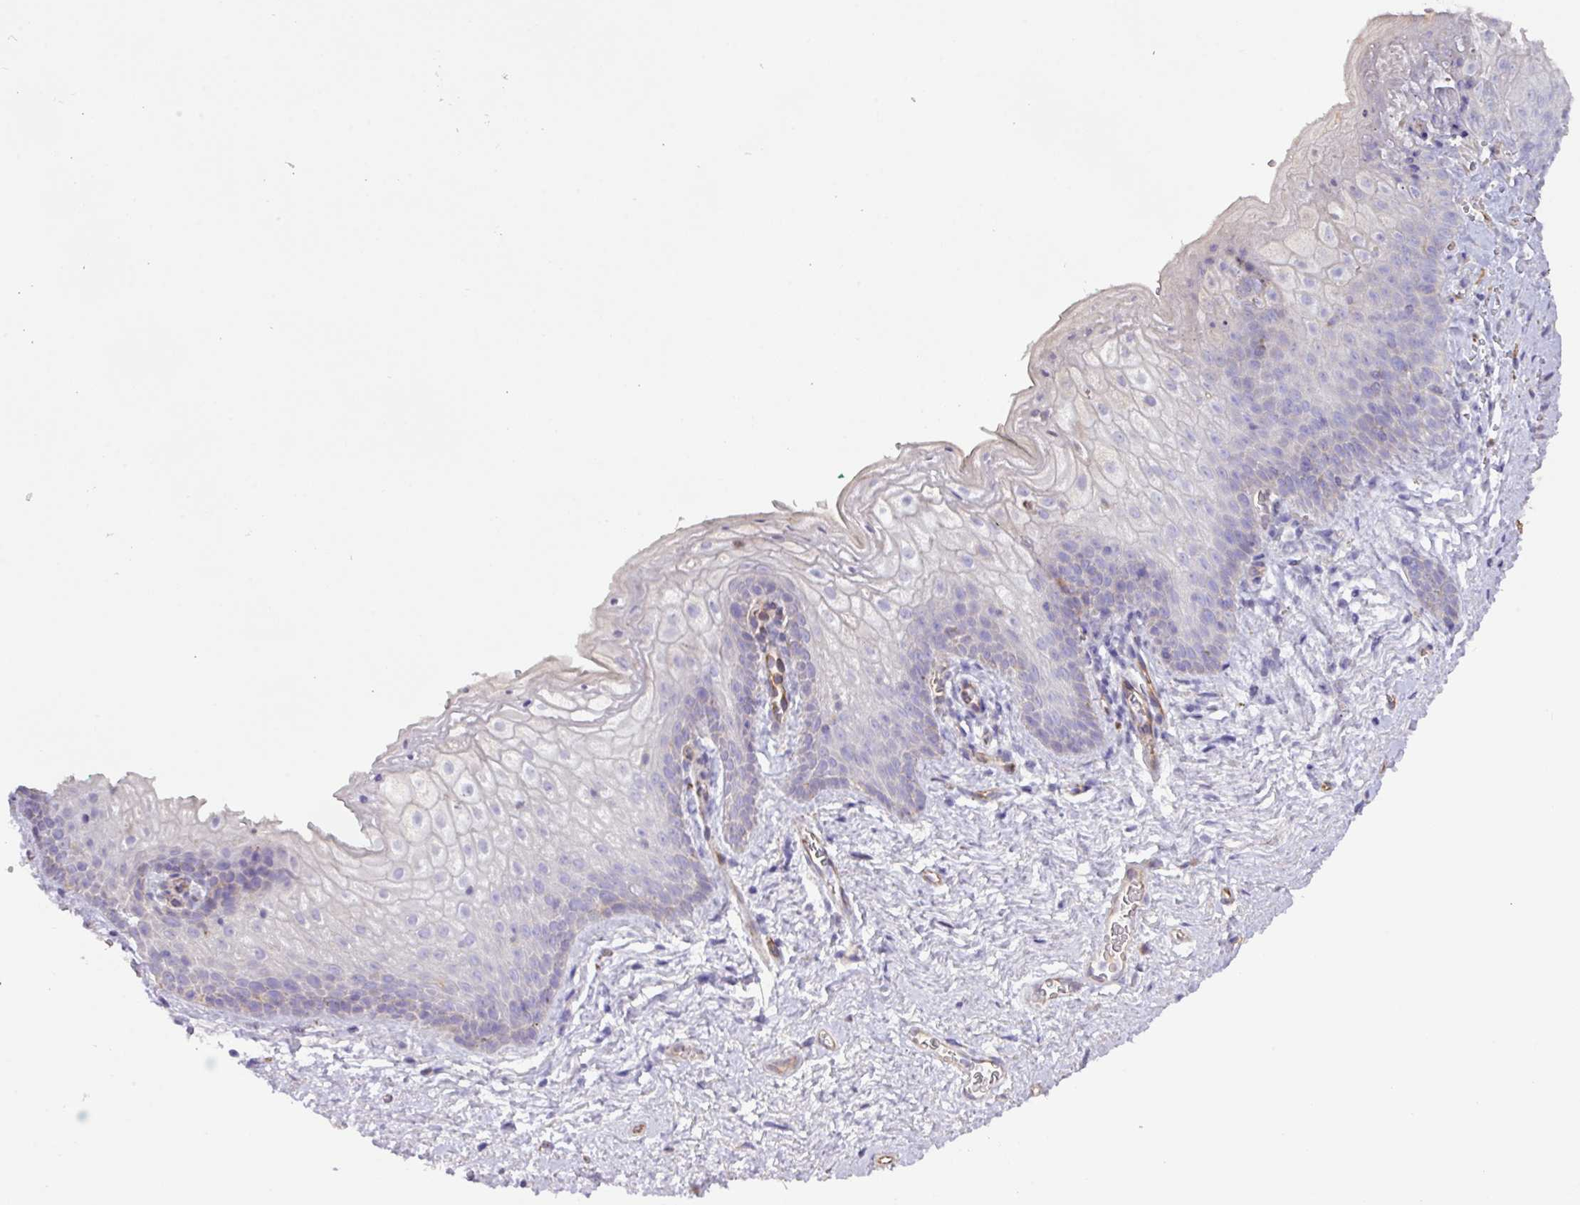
{"staining": {"intensity": "negative", "quantity": "none", "location": "none"}, "tissue": "vagina", "cell_type": "Squamous epithelial cells", "image_type": "normal", "snomed": [{"axis": "morphology", "description": "Normal tissue, NOS"}, {"axis": "topography", "description": "Vulva"}, {"axis": "topography", "description": "Vagina"}, {"axis": "topography", "description": "Peripheral nerve tissue"}], "caption": "This photomicrograph is of unremarkable vagina stained with IHC to label a protein in brown with the nuclei are counter-stained blue. There is no staining in squamous epithelial cells. (Immunohistochemistry, brightfield microscopy, high magnification).", "gene": "MRM2", "patient": {"sex": "female", "age": 66}}